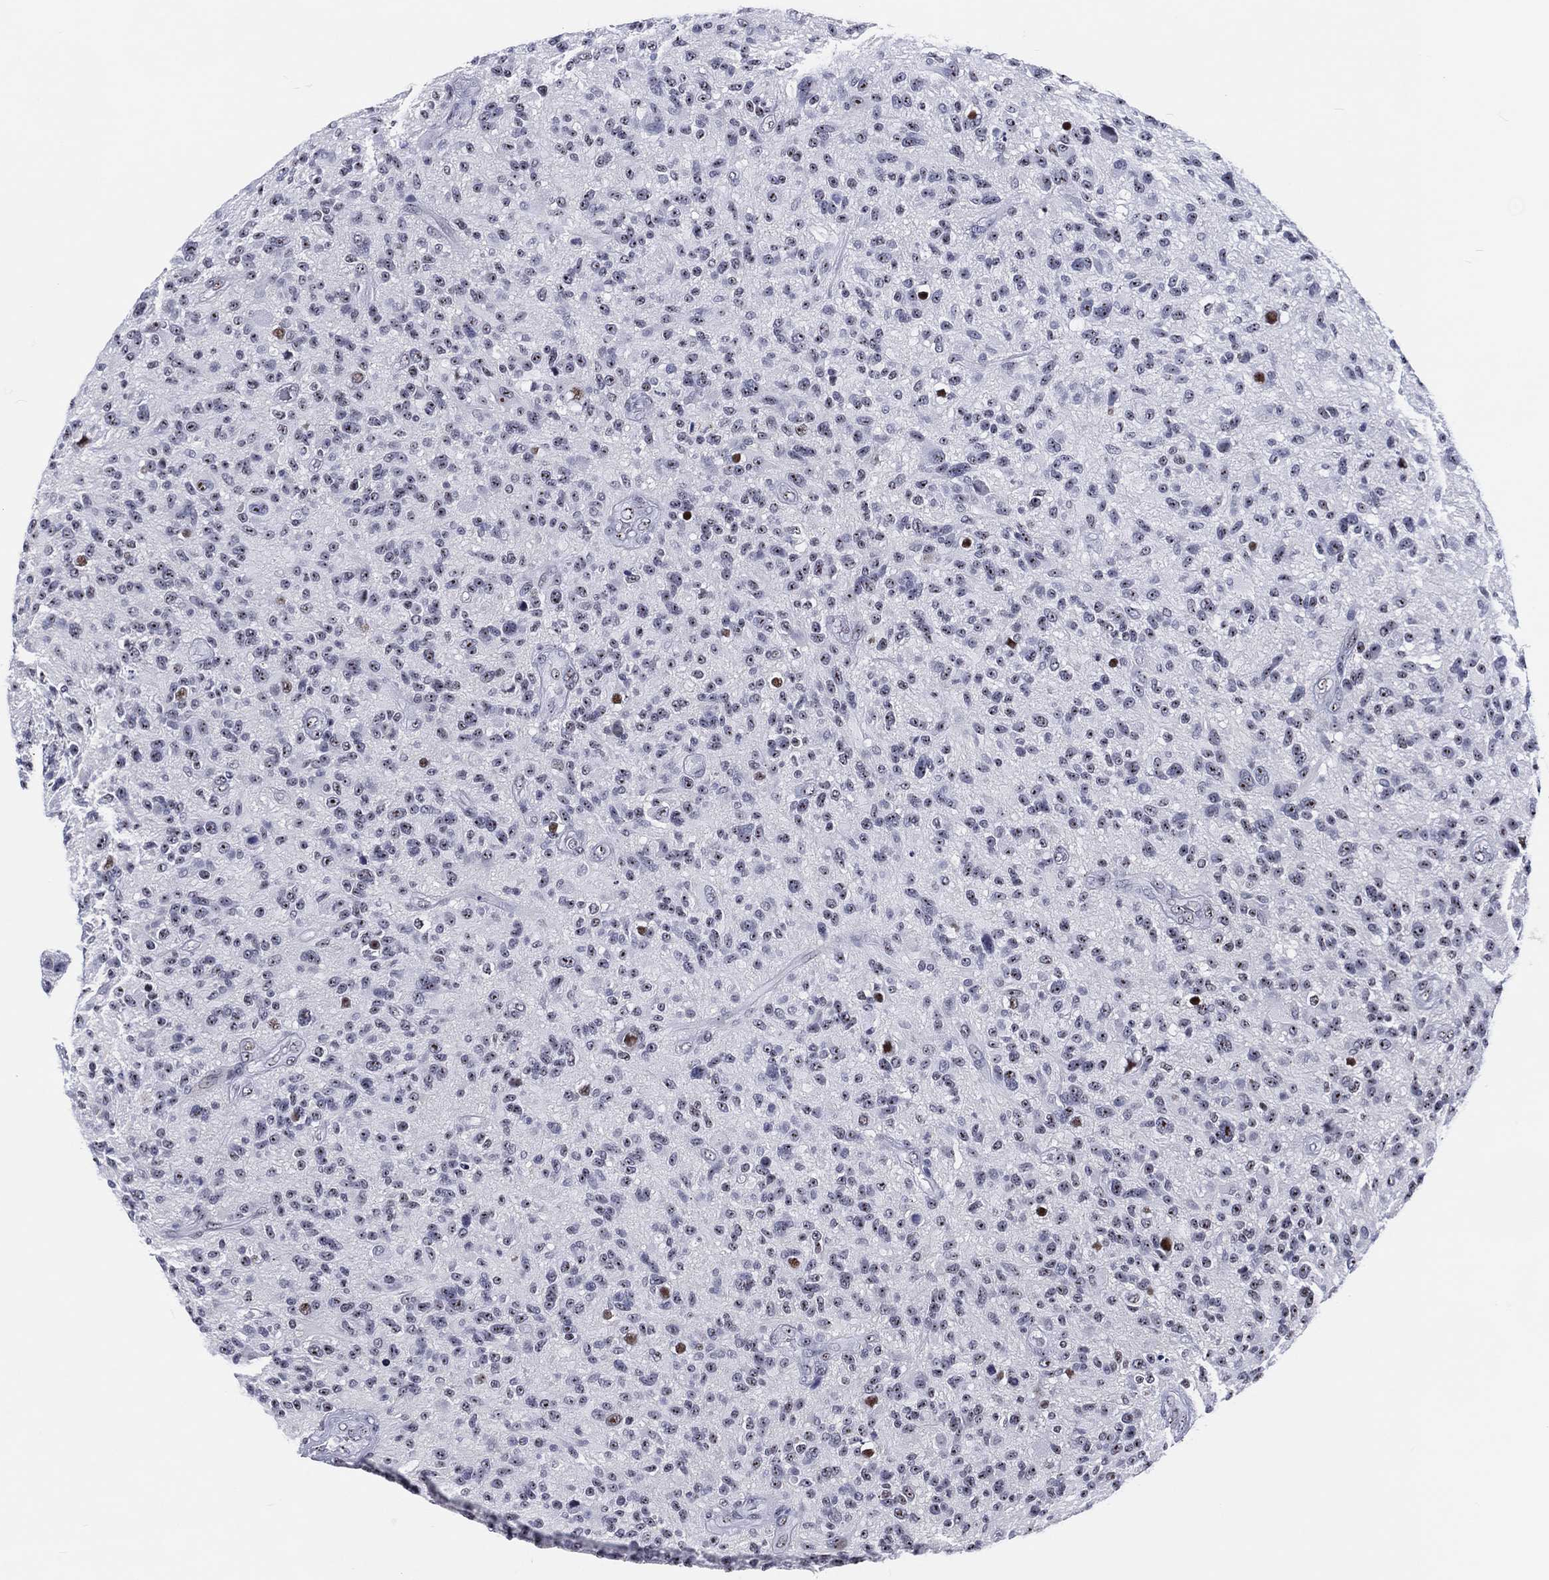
{"staining": {"intensity": "moderate", "quantity": "<25%", "location": "nuclear"}, "tissue": "glioma", "cell_type": "Tumor cells", "image_type": "cancer", "snomed": [{"axis": "morphology", "description": "Glioma, malignant, High grade"}, {"axis": "topography", "description": "Brain"}], "caption": "A high-resolution histopathology image shows immunohistochemistry (IHC) staining of glioma, which shows moderate nuclear positivity in about <25% of tumor cells. (DAB IHC, brown staining for protein, blue staining for nuclei).", "gene": "MAPK8IP1", "patient": {"sex": "male", "age": 47}}